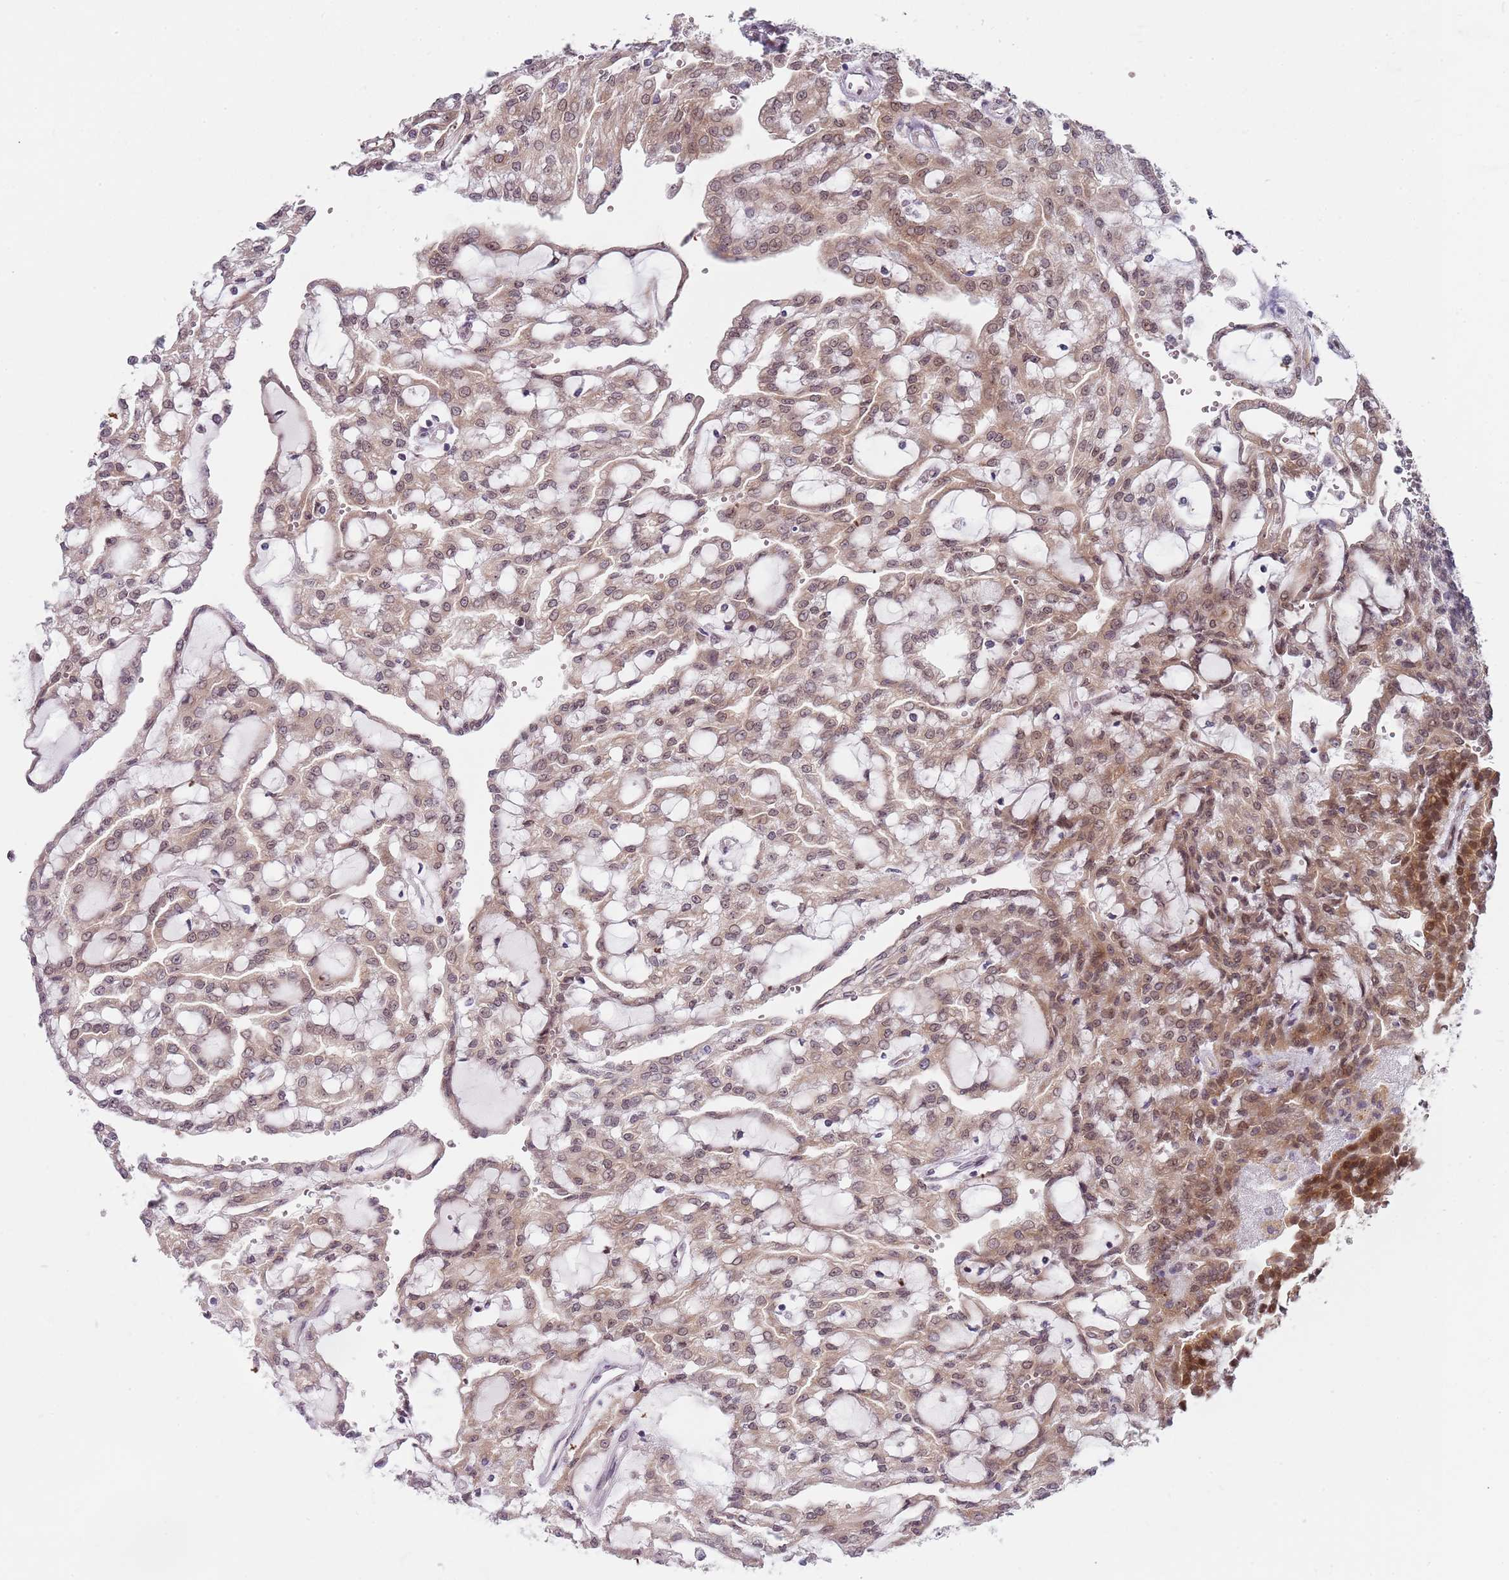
{"staining": {"intensity": "moderate", "quantity": ">75%", "location": "cytoplasmic/membranous,nuclear"}, "tissue": "renal cancer", "cell_type": "Tumor cells", "image_type": "cancer", "snomed": [{"axis": "morphology", "description": "Adenocarcinoma, NOS"}, {"axis": "topography", "description": "Kidney"}], "caption": "A brown stain highlights moderate cytoplasmic/membranous and nuclear expression of a protein in renal cancer (adenocarcinoma) tumor cells.", "gene": "SLC25A32", "patient": {"sex": "male", "age": 63}}